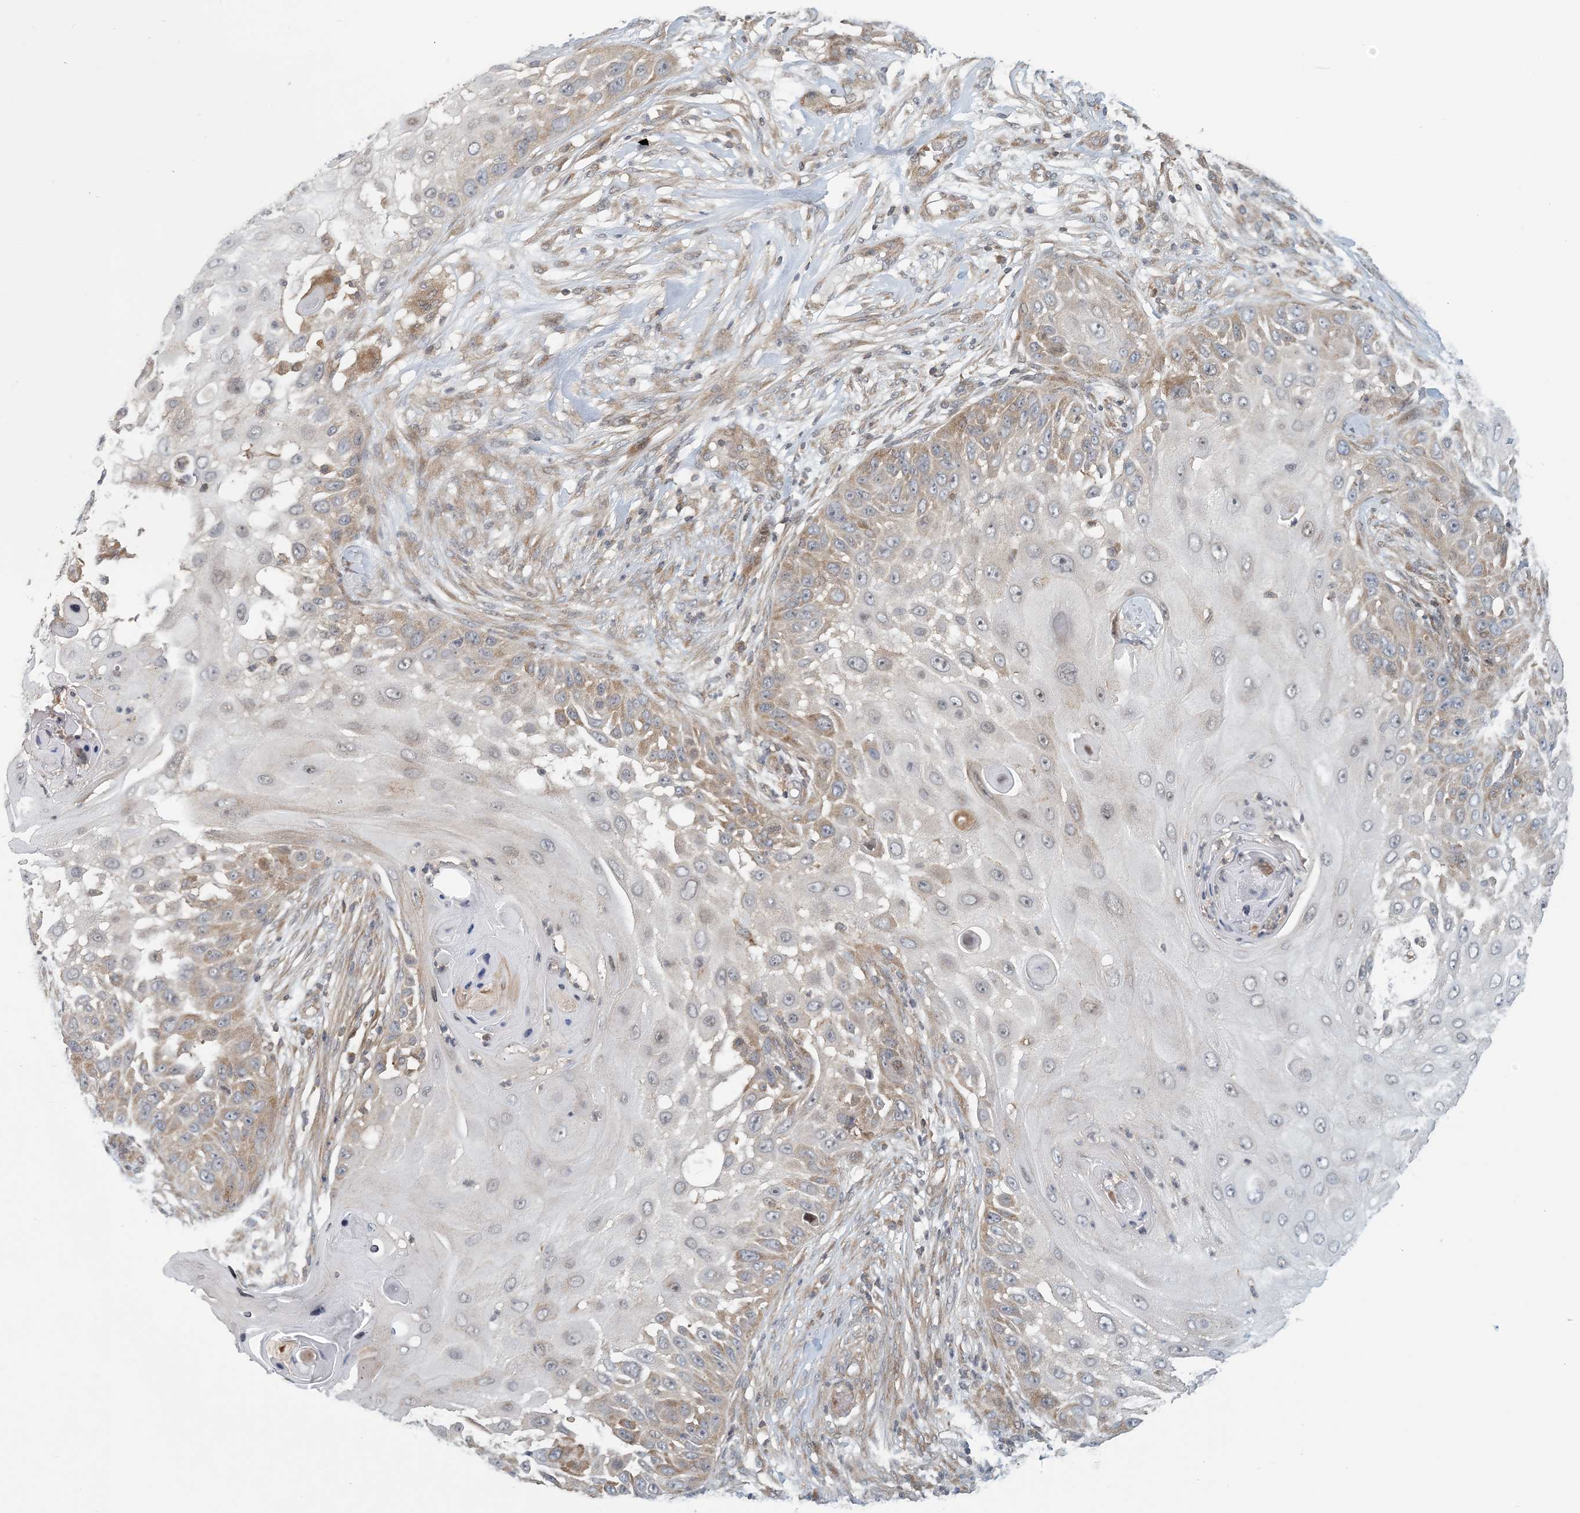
{"staining": {"intensity": "moderate", "quantity": "25%-75%", "location": "cytoplasmic/membranous"}, "tissue": "skin cancer", "cell_type": "Tumor cells", "image_type": "cancer", "snomed": [{"axis": "morphology", "description": "Squamous cell carcinoma, NOS"}, {"axis": "topography", "description": "Skin"}], "caption": "Skin cancer (squamous cell carcinoma) was stained to show a protein in brown. There is medium levels of moderate cytoplasmic/membranous positivity in approximately 25%-75% of tumor cells.", "gene": "ATP13A2", "patient": {"sex": "female", "age": 44}}